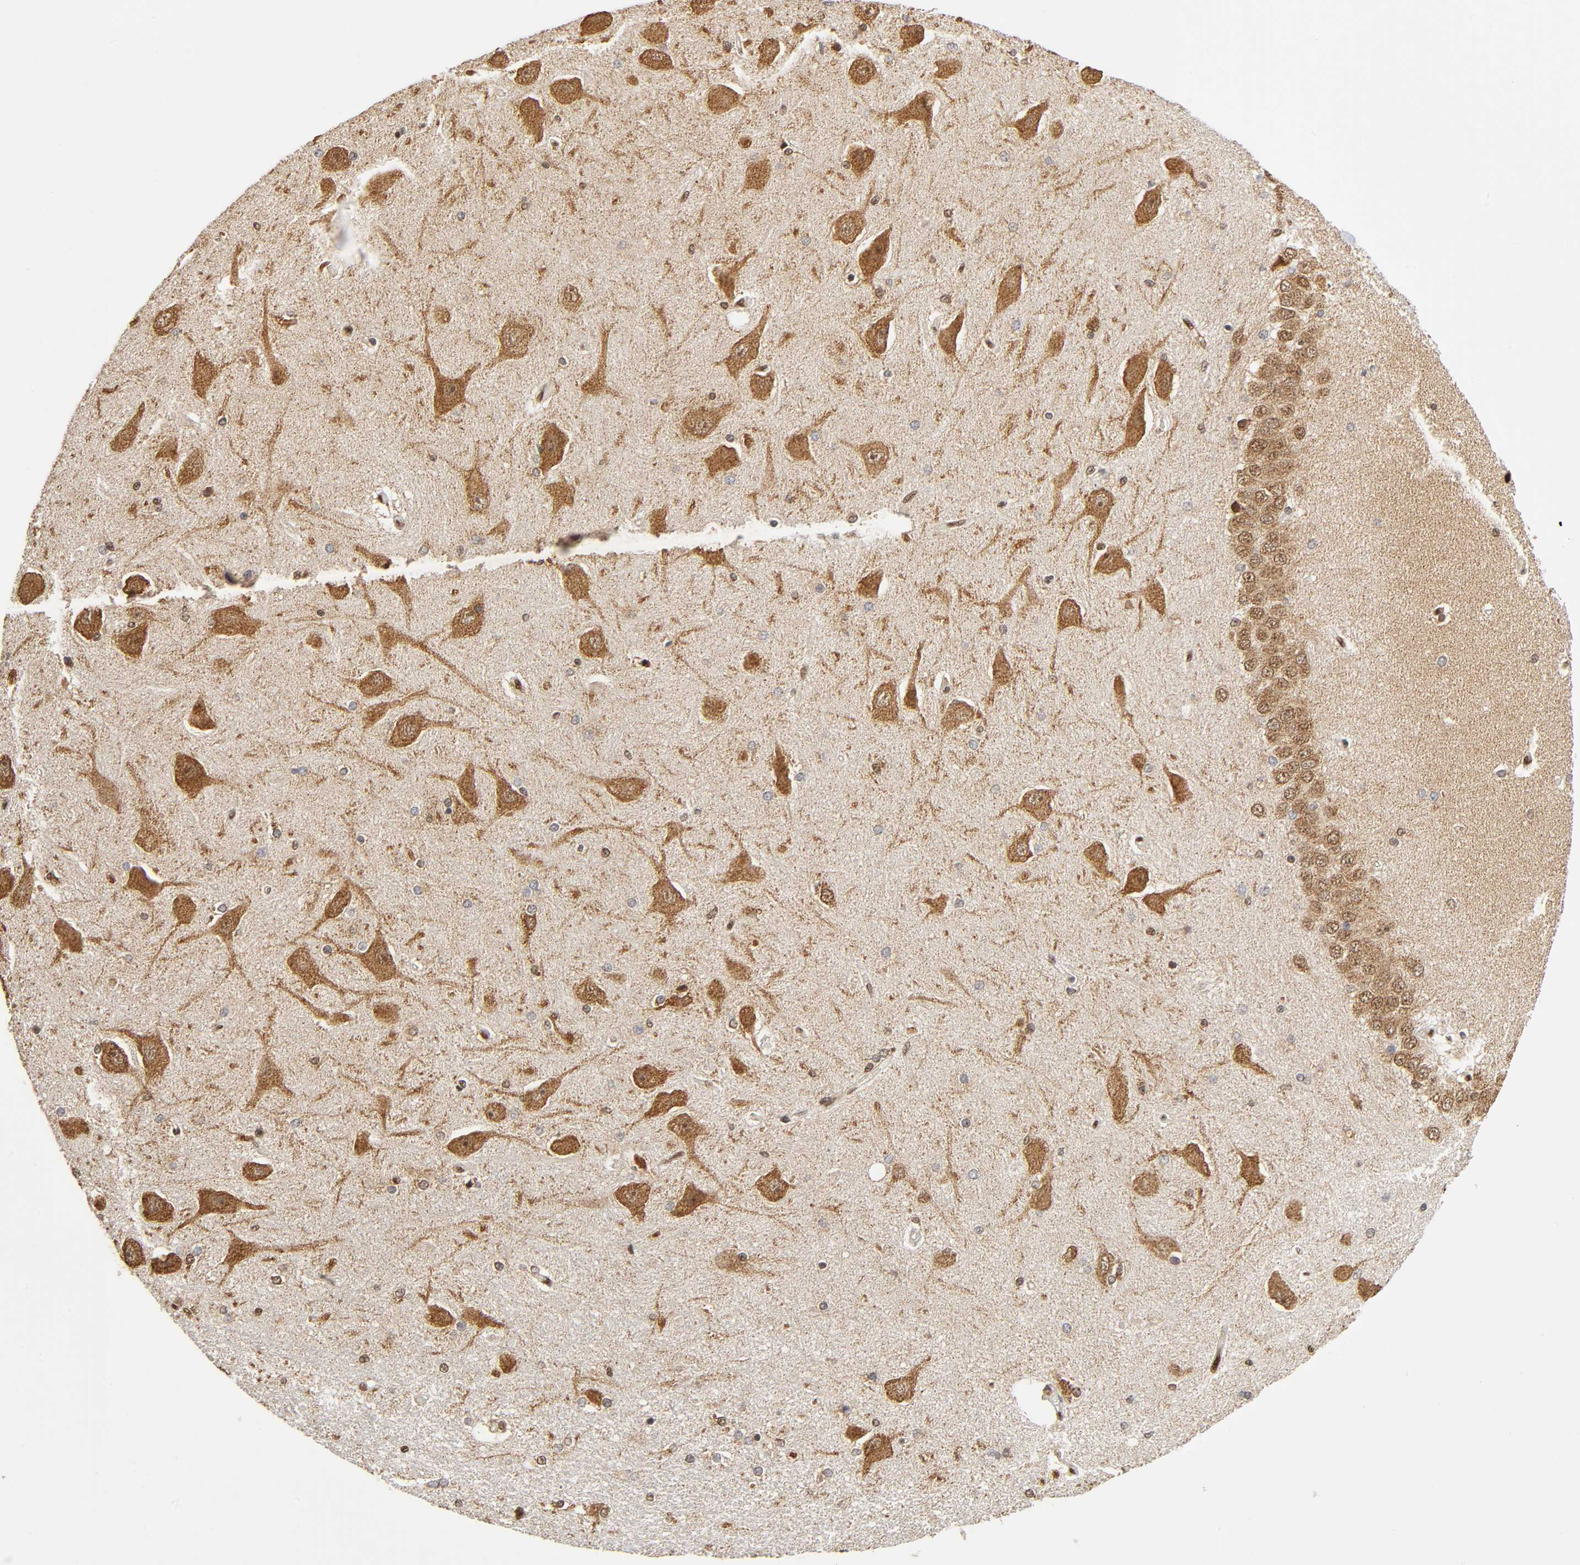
{"staining": {"intensity": "strong", "quantity": ">75%", "location": "nuclear"}, "tissue": "hippocampus", "cell_type": "Glial cells", "image_type": "normal", "snomed": [{"axis": "morphology", "description": "Normal tissue, NOS"}, {"axis": "topography", "description": "Hippocampus"}], "caption": "Human hippocampus stained with a brown dye demonstrates strong nuclear positive expression in about >75% of glial cells.", "gene": "RNF122", "patient": {"sex": "female", "age": 54}}